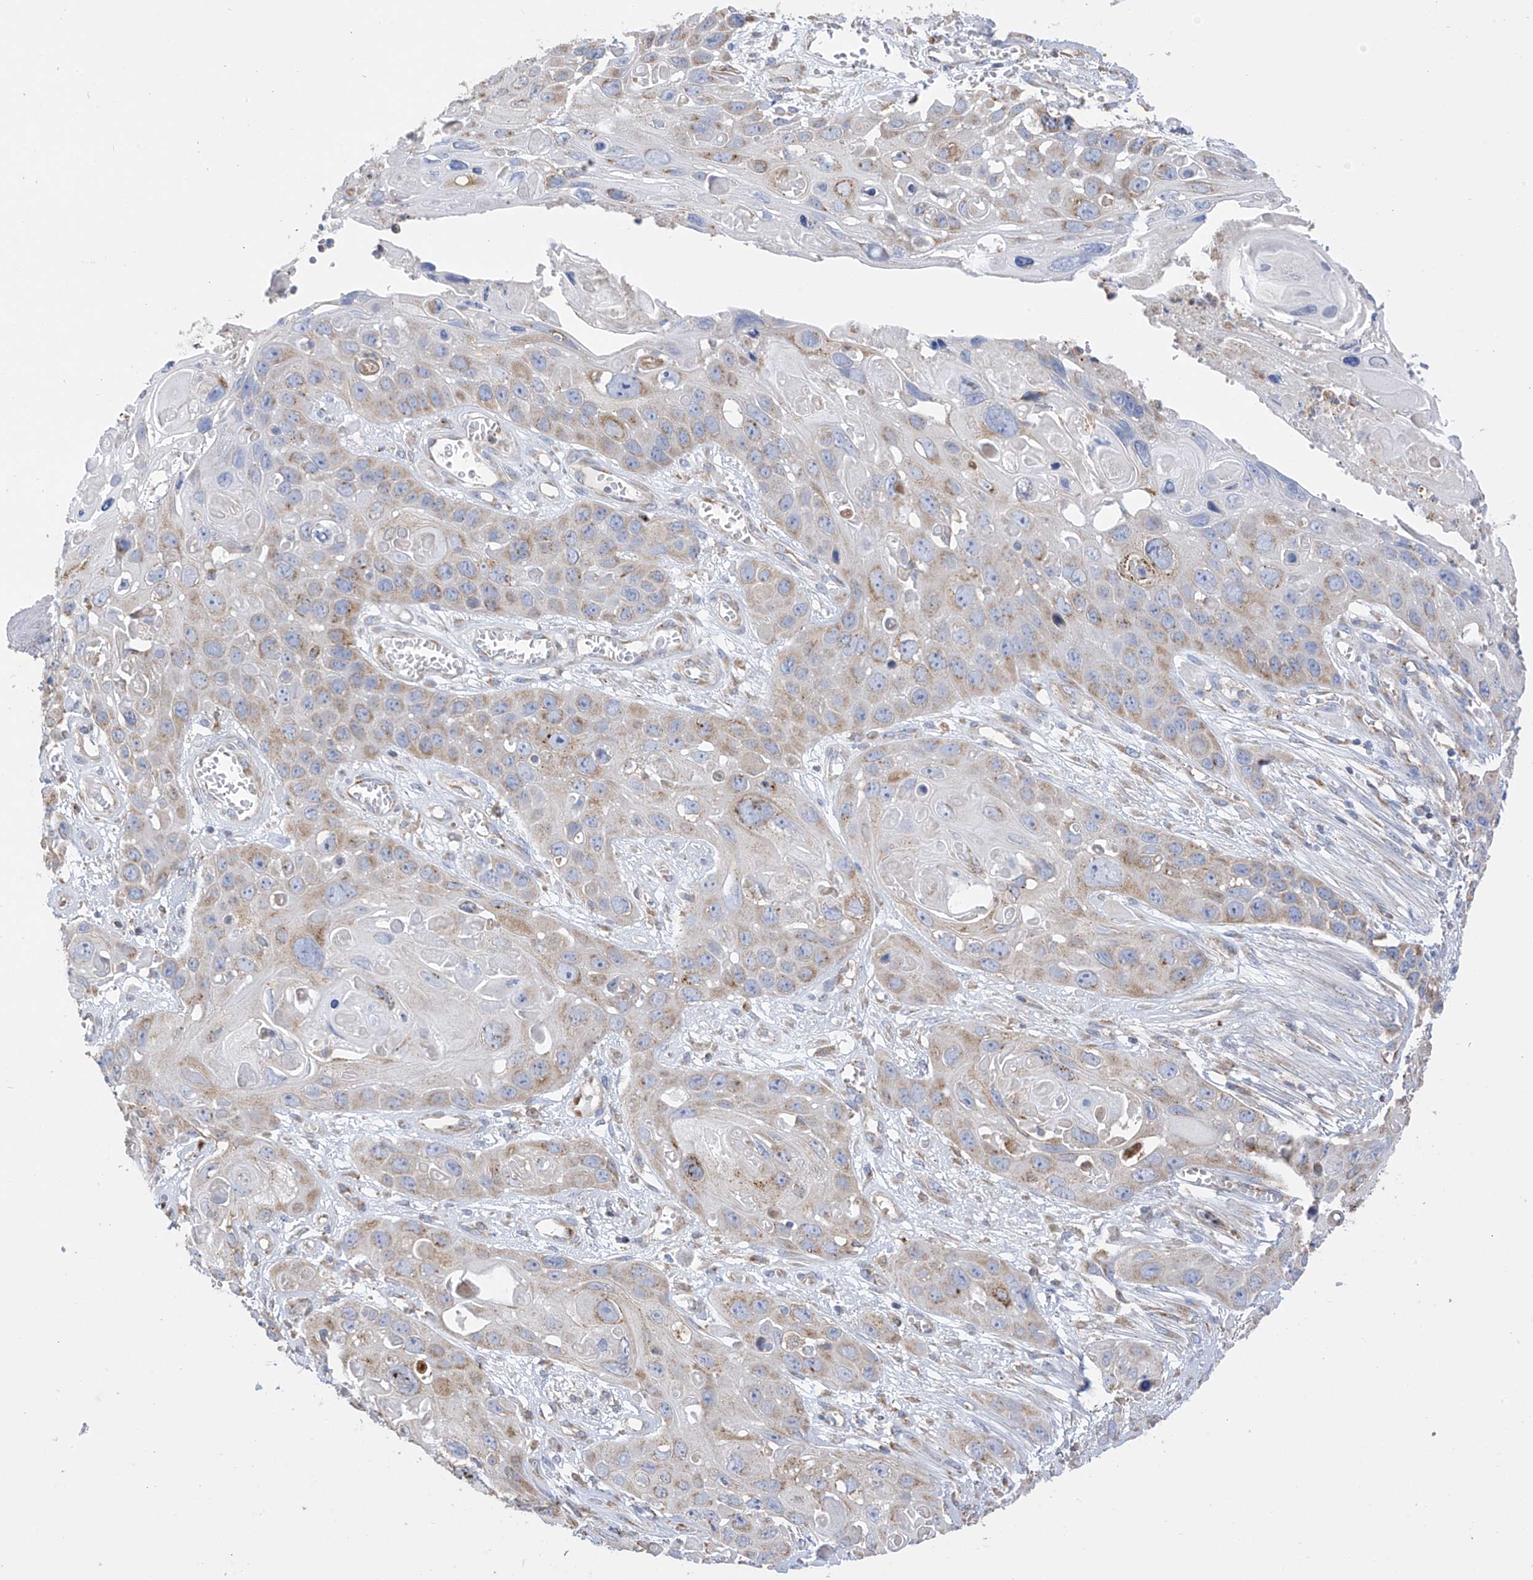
{"staining": {"intensity": "moderate", "quantity": "<25%", "location": "cytoplasmic/membranous"}, "tissue": "skin cancer", "cell_type": "Tumor cells", "image_type": "cancer", "snomed": [{"axis": "morphology", "description": "Squamous cell carcinoma, NOS"}, {"axis": "topography", "description": "Skin"}], "caption": "Moderate cytoplasmic/membranous protein expression is identified in approximately <25% of tumor cells in skin cancer.", "gene": "ITM2B", "patient": {"sex": "male", "age": 55}}